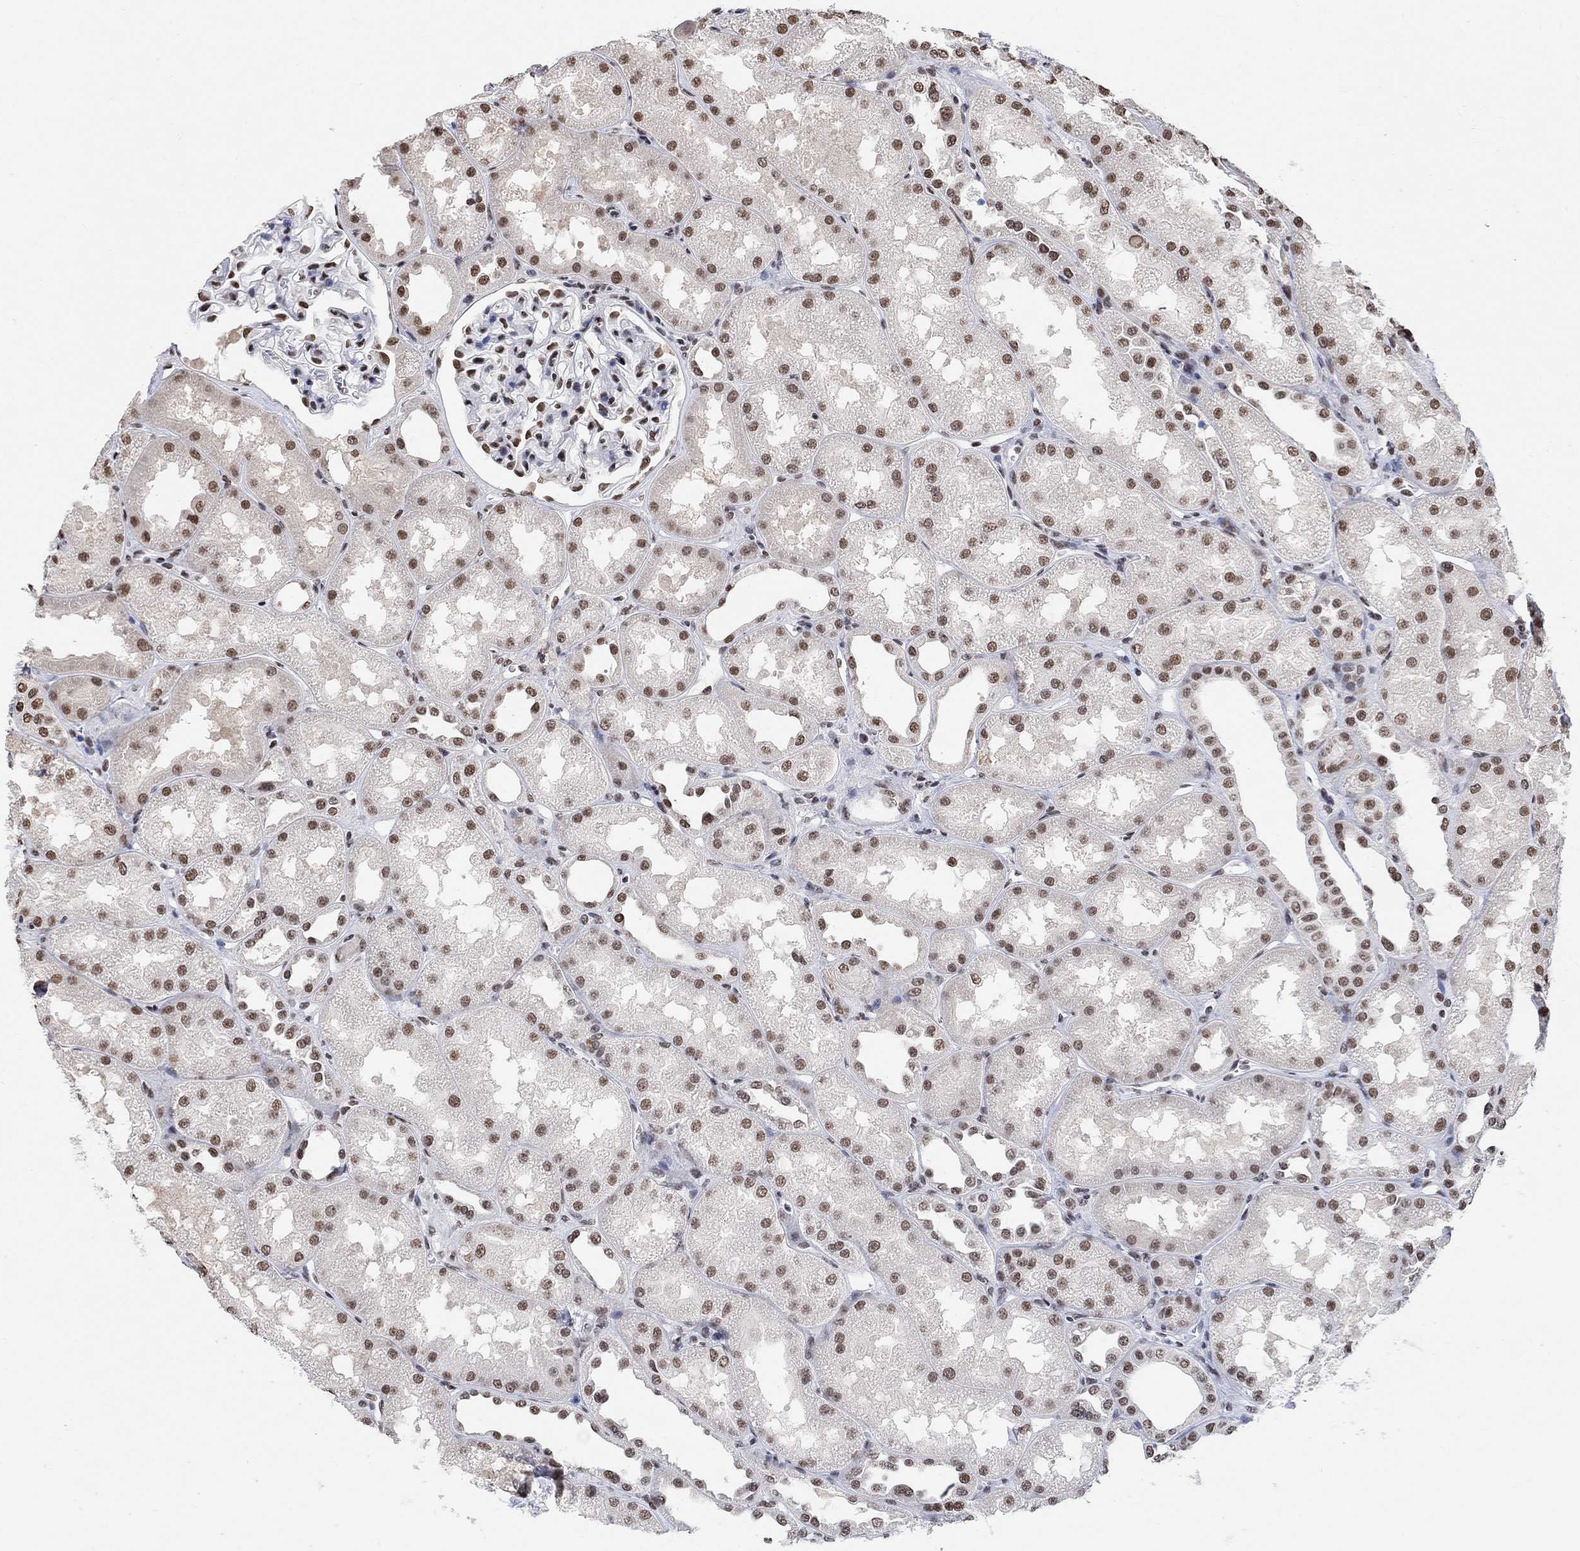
{"staining": {"intensity": "moderate", "quantity": "25%-75%", "location": "nuclear"}, "tissue": "kidney", "cell_type": "Cells in glomeruli", "image_type": "normal", "snomed": [{"axis": "morphology", "description": "Normal tissue, NOS"}, {"axis": "topography", "description": "Kidney"}], "caption": "High-magnification brightfield microscopy of normal kidney stained with DAB (3,3'-diaminobenzidine) (brown) and counterstained with hematoxylin (blue). cells in glomeruli exhibit moderate nuclear staining is present in about25%-75% of cells. Ihc stains the protein in brown and the nuclei are stained blue.", "gene": "USP39", "patient": {"sex": "male", "age": 61}}